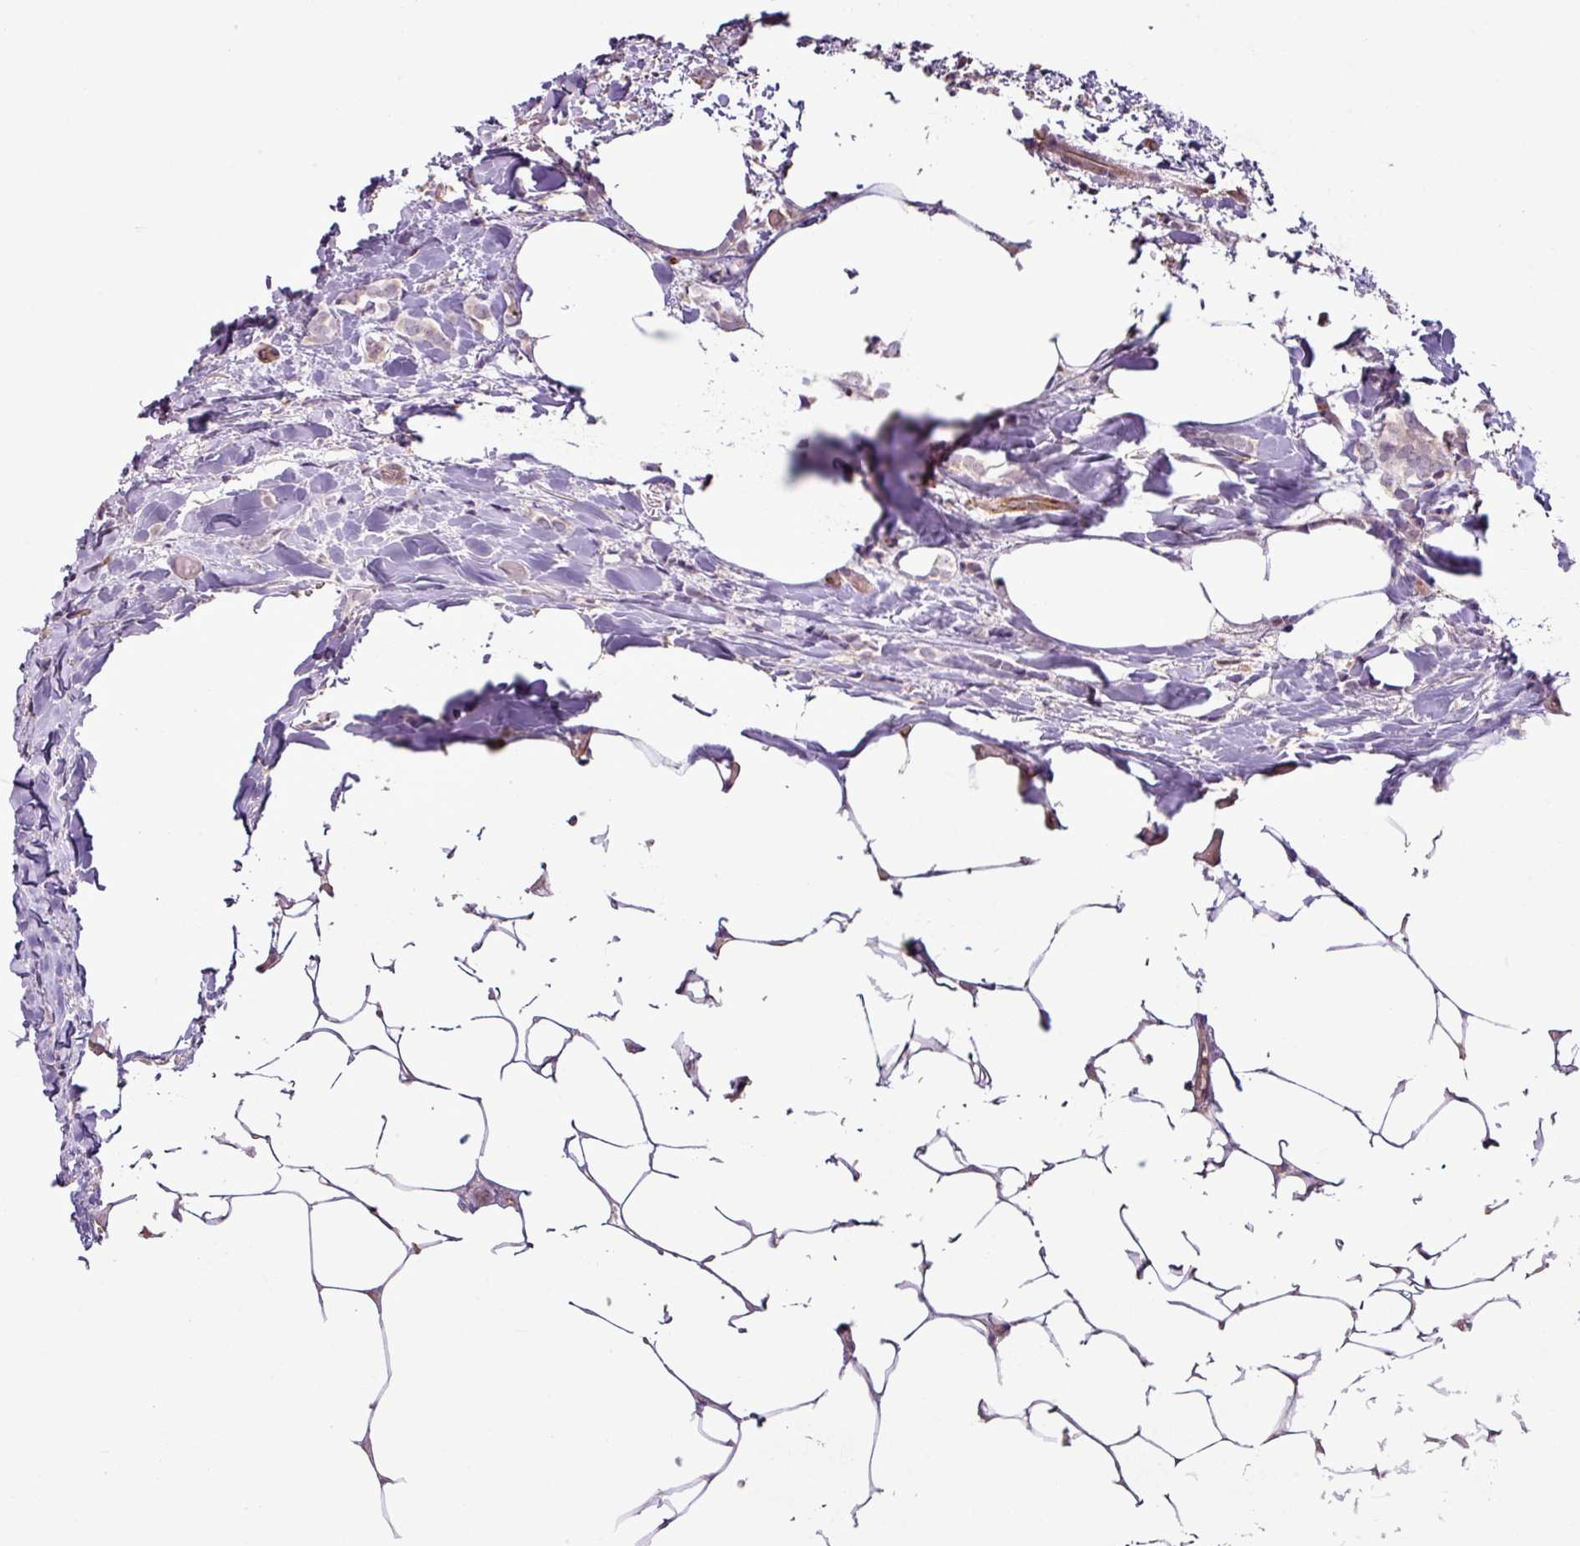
{"staining": {"intensity": "negative", "quantity": "none", "location": "none"}, "tissue": "breast cancer", "cell_type": "Tumor cells", "image_type": "cancer", "snomed": [{"axis": "morphology", "description": "Lobular carcinoma"}, {"axis": "topography", "description": "Breast"}], "caption": "The photomicrograph demonstrates no staining of tumor cells in breast lobular carcinoma. (DAB immunohistochemistry, high magnification).", "gene": "ZNF106", "patient": {"sex": "female", "age": 84}}